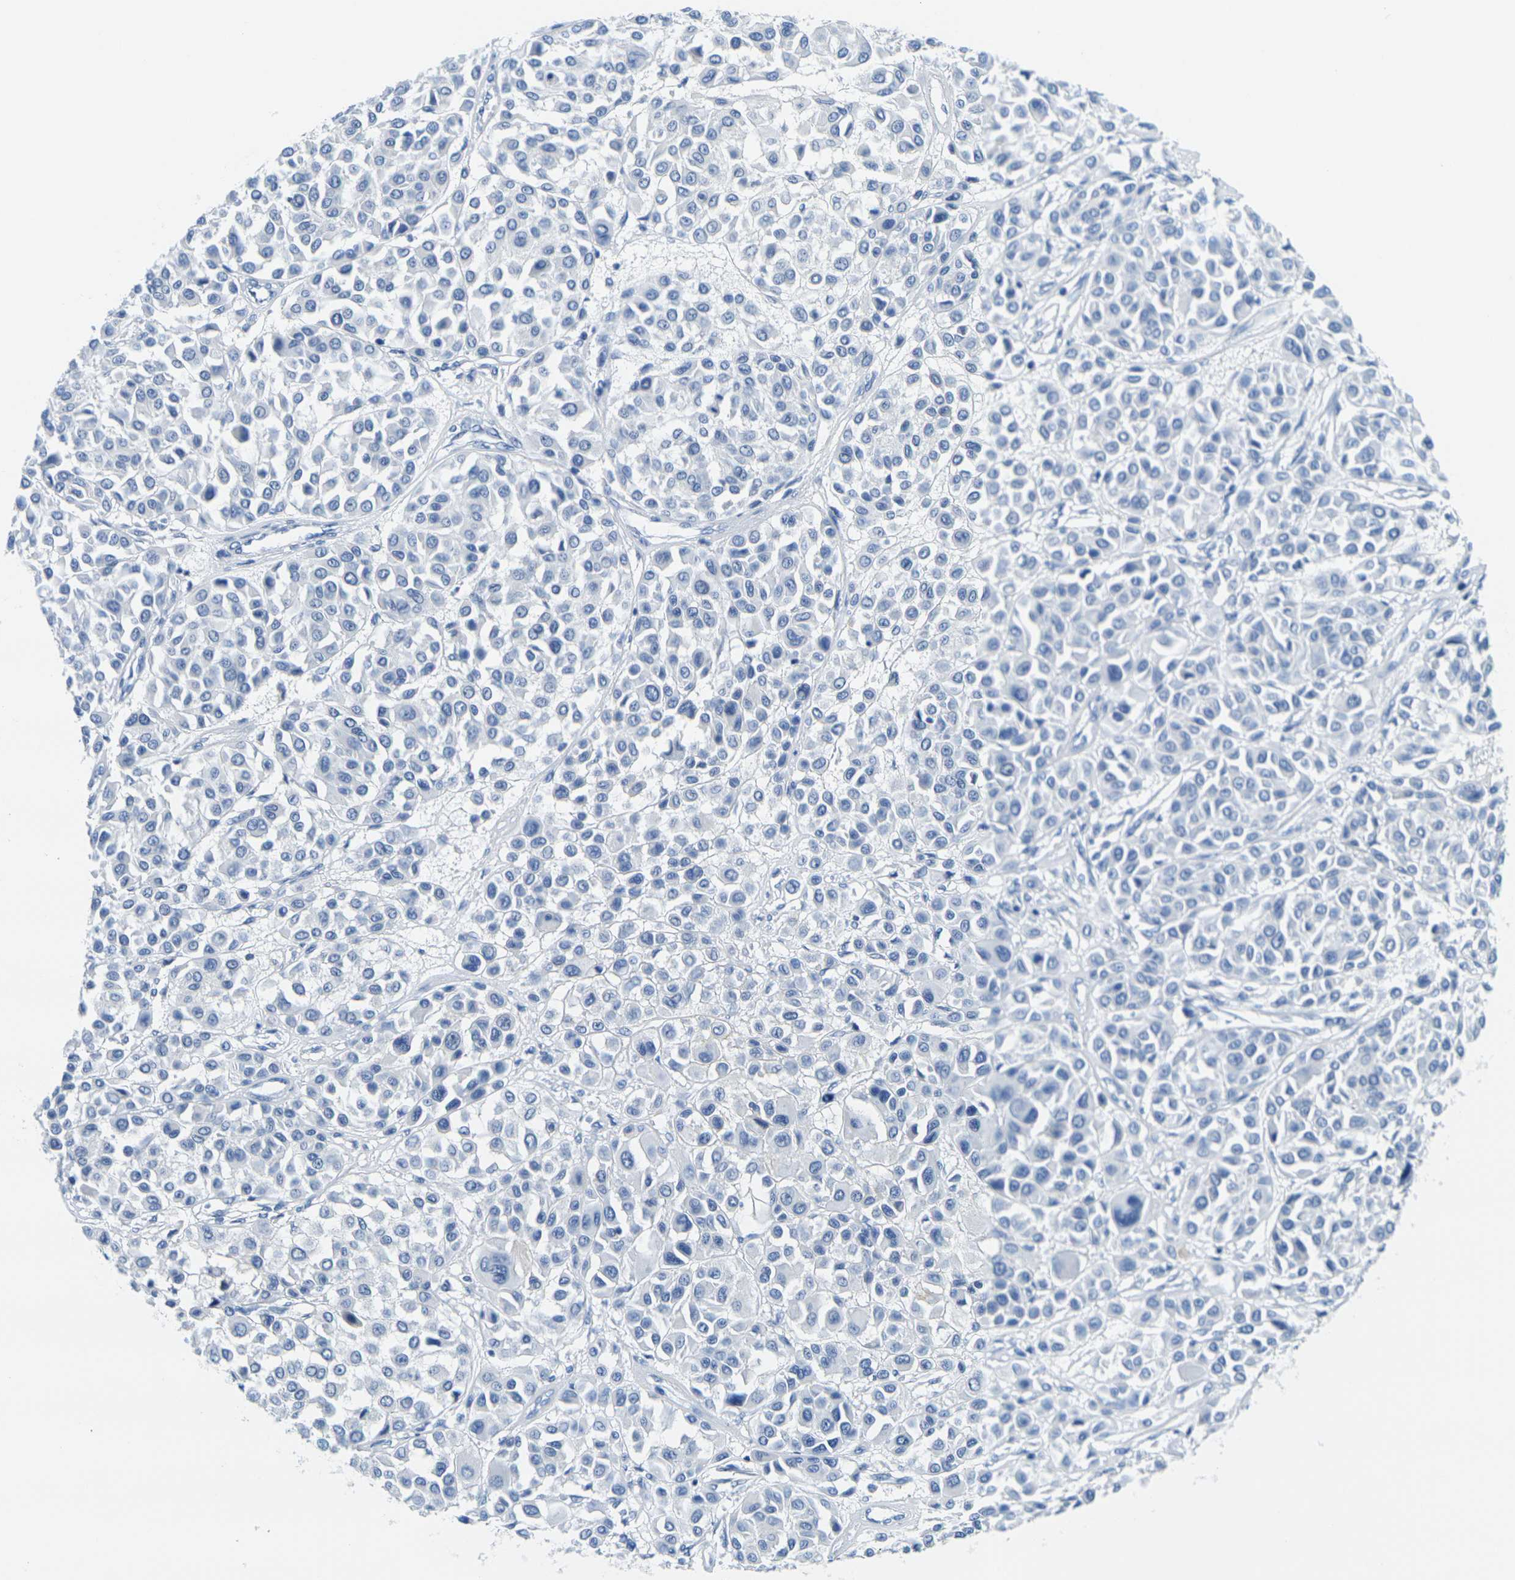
{"staining": {"intensity": "negative", "quantity": "none", "location": "none"}, "tissue": "melanoma", "cell_type": "Tumor cells", "image_type": "cancer", "snomed": [{"axis": "morphology", "description": "Malignant melanoma, Metastatic site"}, {"axis": "topography", "description": "Soft tissue"}], "caption": "This is a micrograph of immunohistochemistry staining of melanoma, which shows no positivity in tumor cells.", "gene": "FAM3D", "patient": {"sex": "male", "age": 41}}